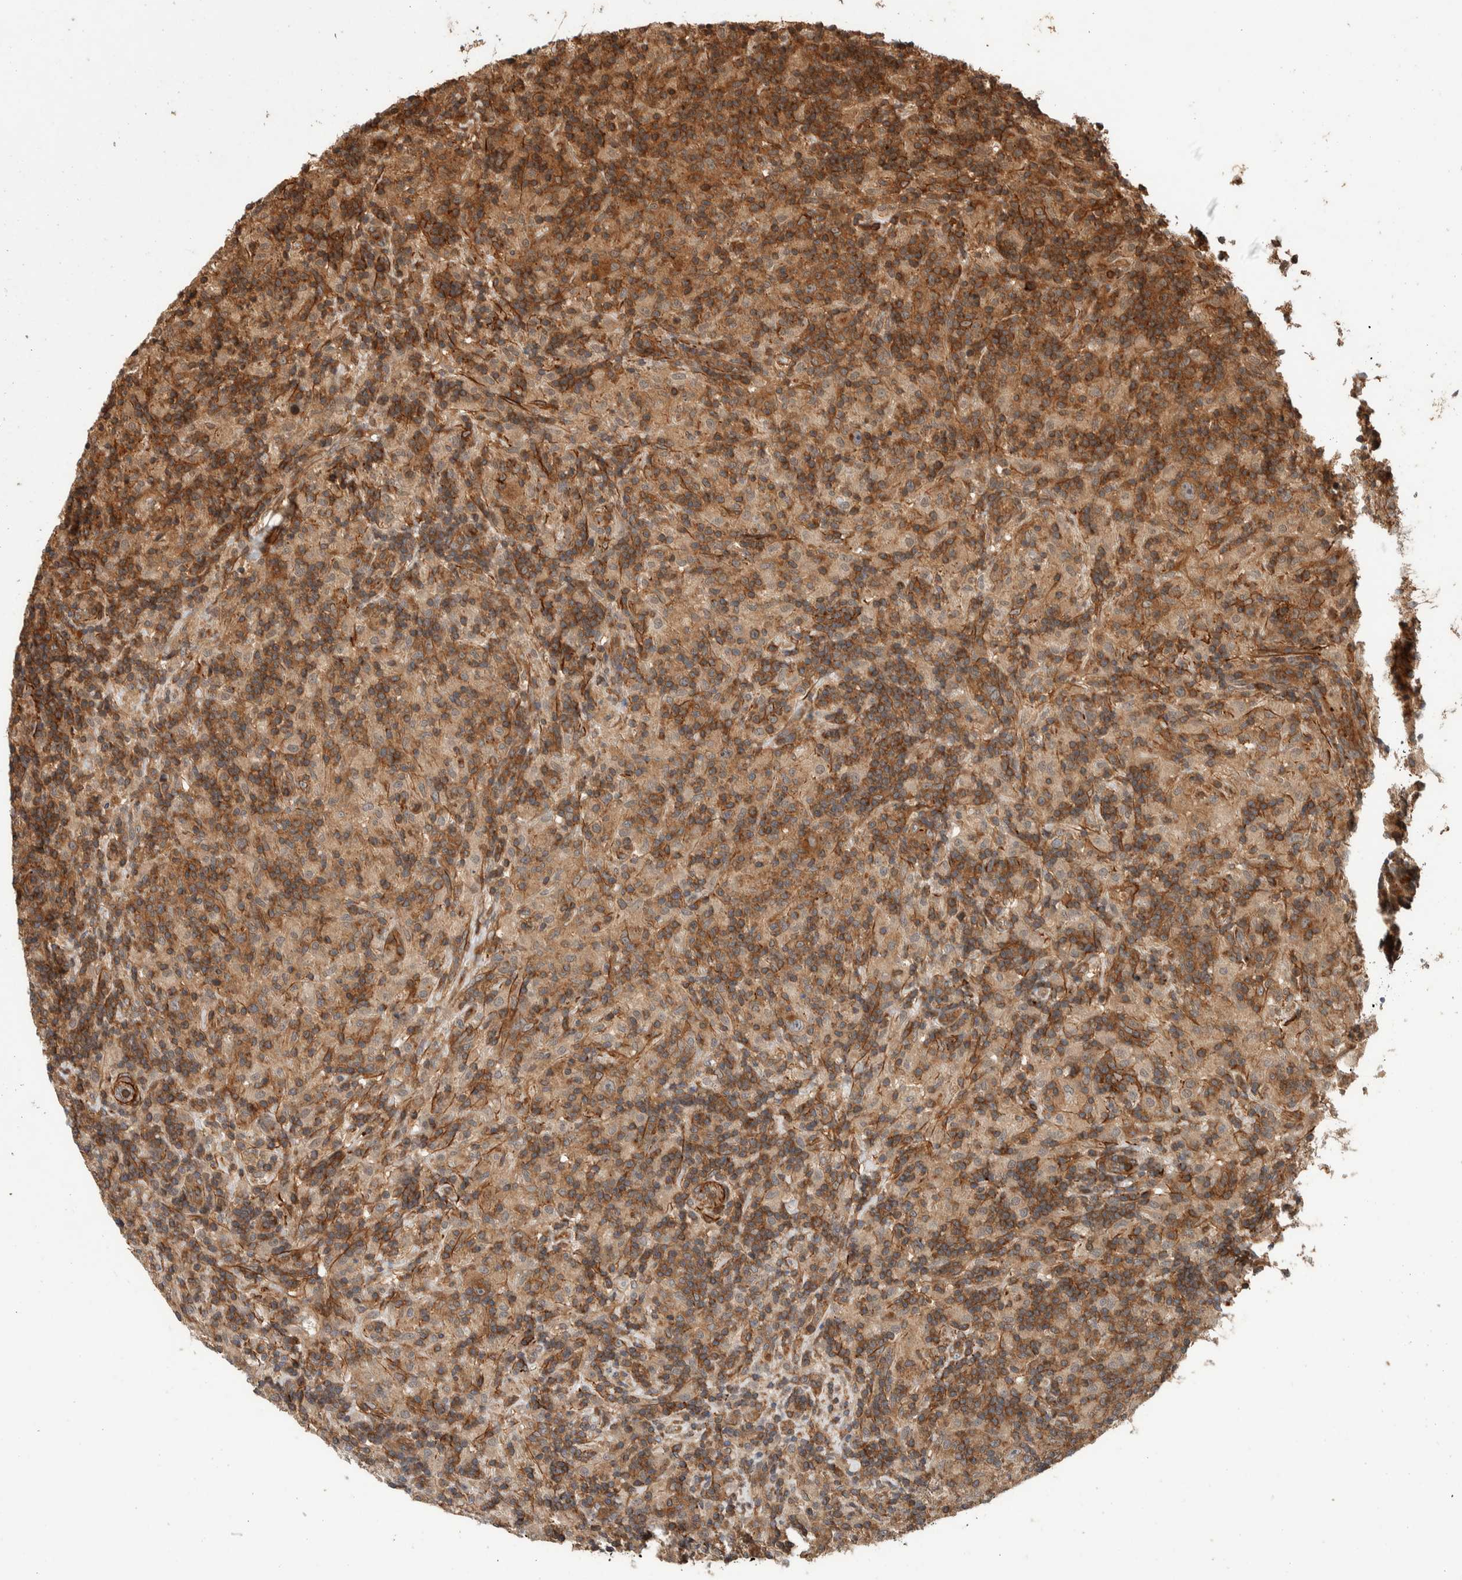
{"staining": {"intensity": "weak", "quantity": "<25%", "location": "cytoplasmic/membranous"}, "tissue": "lymphoma", "cell_type": "Tumor cells", "image_type": "cancer", "snomed": [{"axis": "morphology", "description": "Hodgkin's disease, NOS"}, {"axis": "topography", "description": "Lymph node"}], "caption": "There is no significant positivity in tumor cells of lymphoma.", "gene": "SYNRG", "patient": {"sex": "male", "age": 70}}